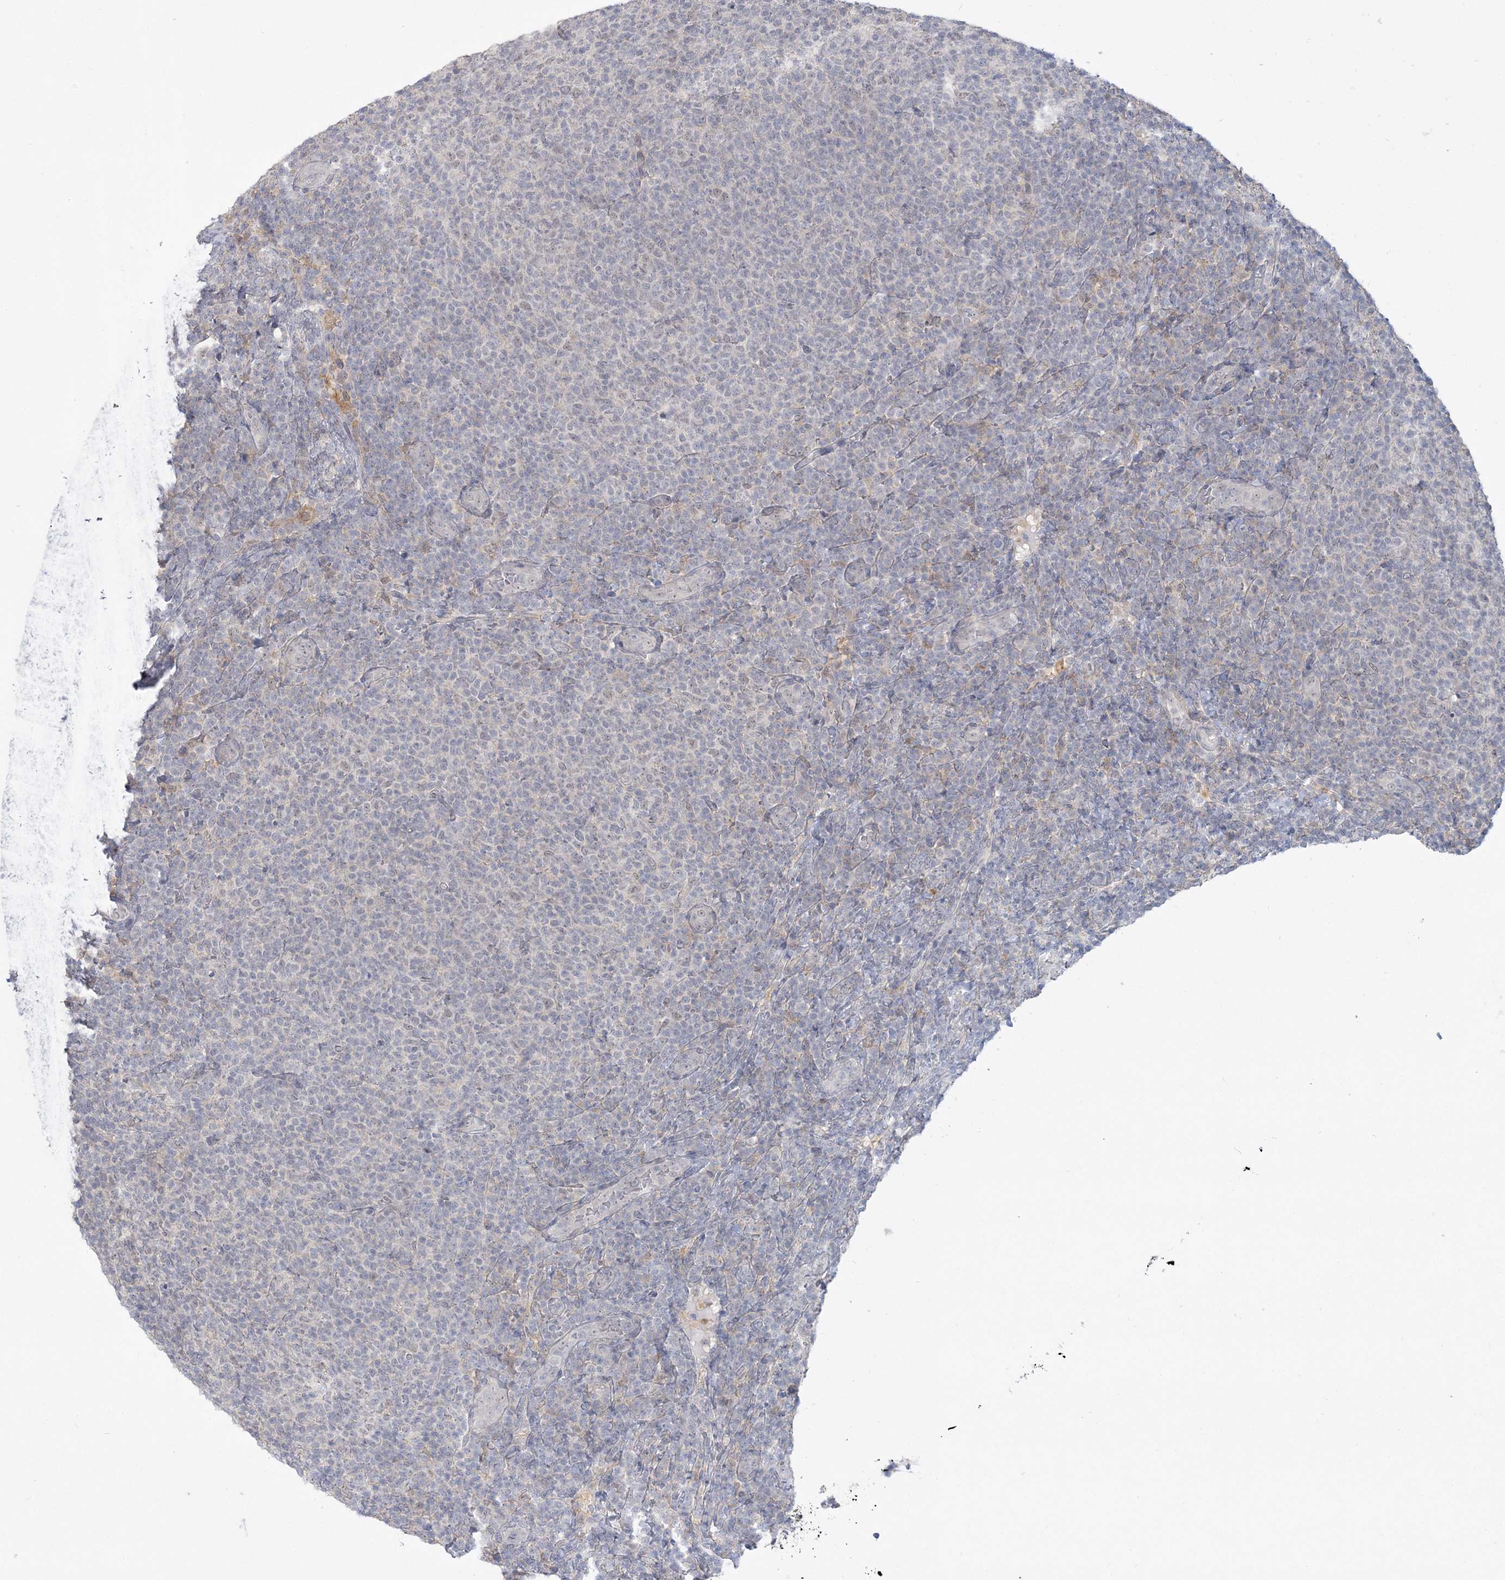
{"staining": {"intensity": "negative", "quantity": "none", "location": "none"}, "tissue": "lymphoma", "cell_type": "Tumor cells", "image_type": "cancer", "snomed": [{"axis": "morphology", "description": "Malignant lymphoma, non-Hodgkin's type, Low grade"}, {"axis": "topography", "description": "Lymph node"}], "caption": "Photomicrograph shows no protein positivity in tumor cells of low-grade malignant lymphoma, non-Hodgkin's type tissue.", "gene": "ANKS1A", "patient": {"sex": "male", "age": 66}}